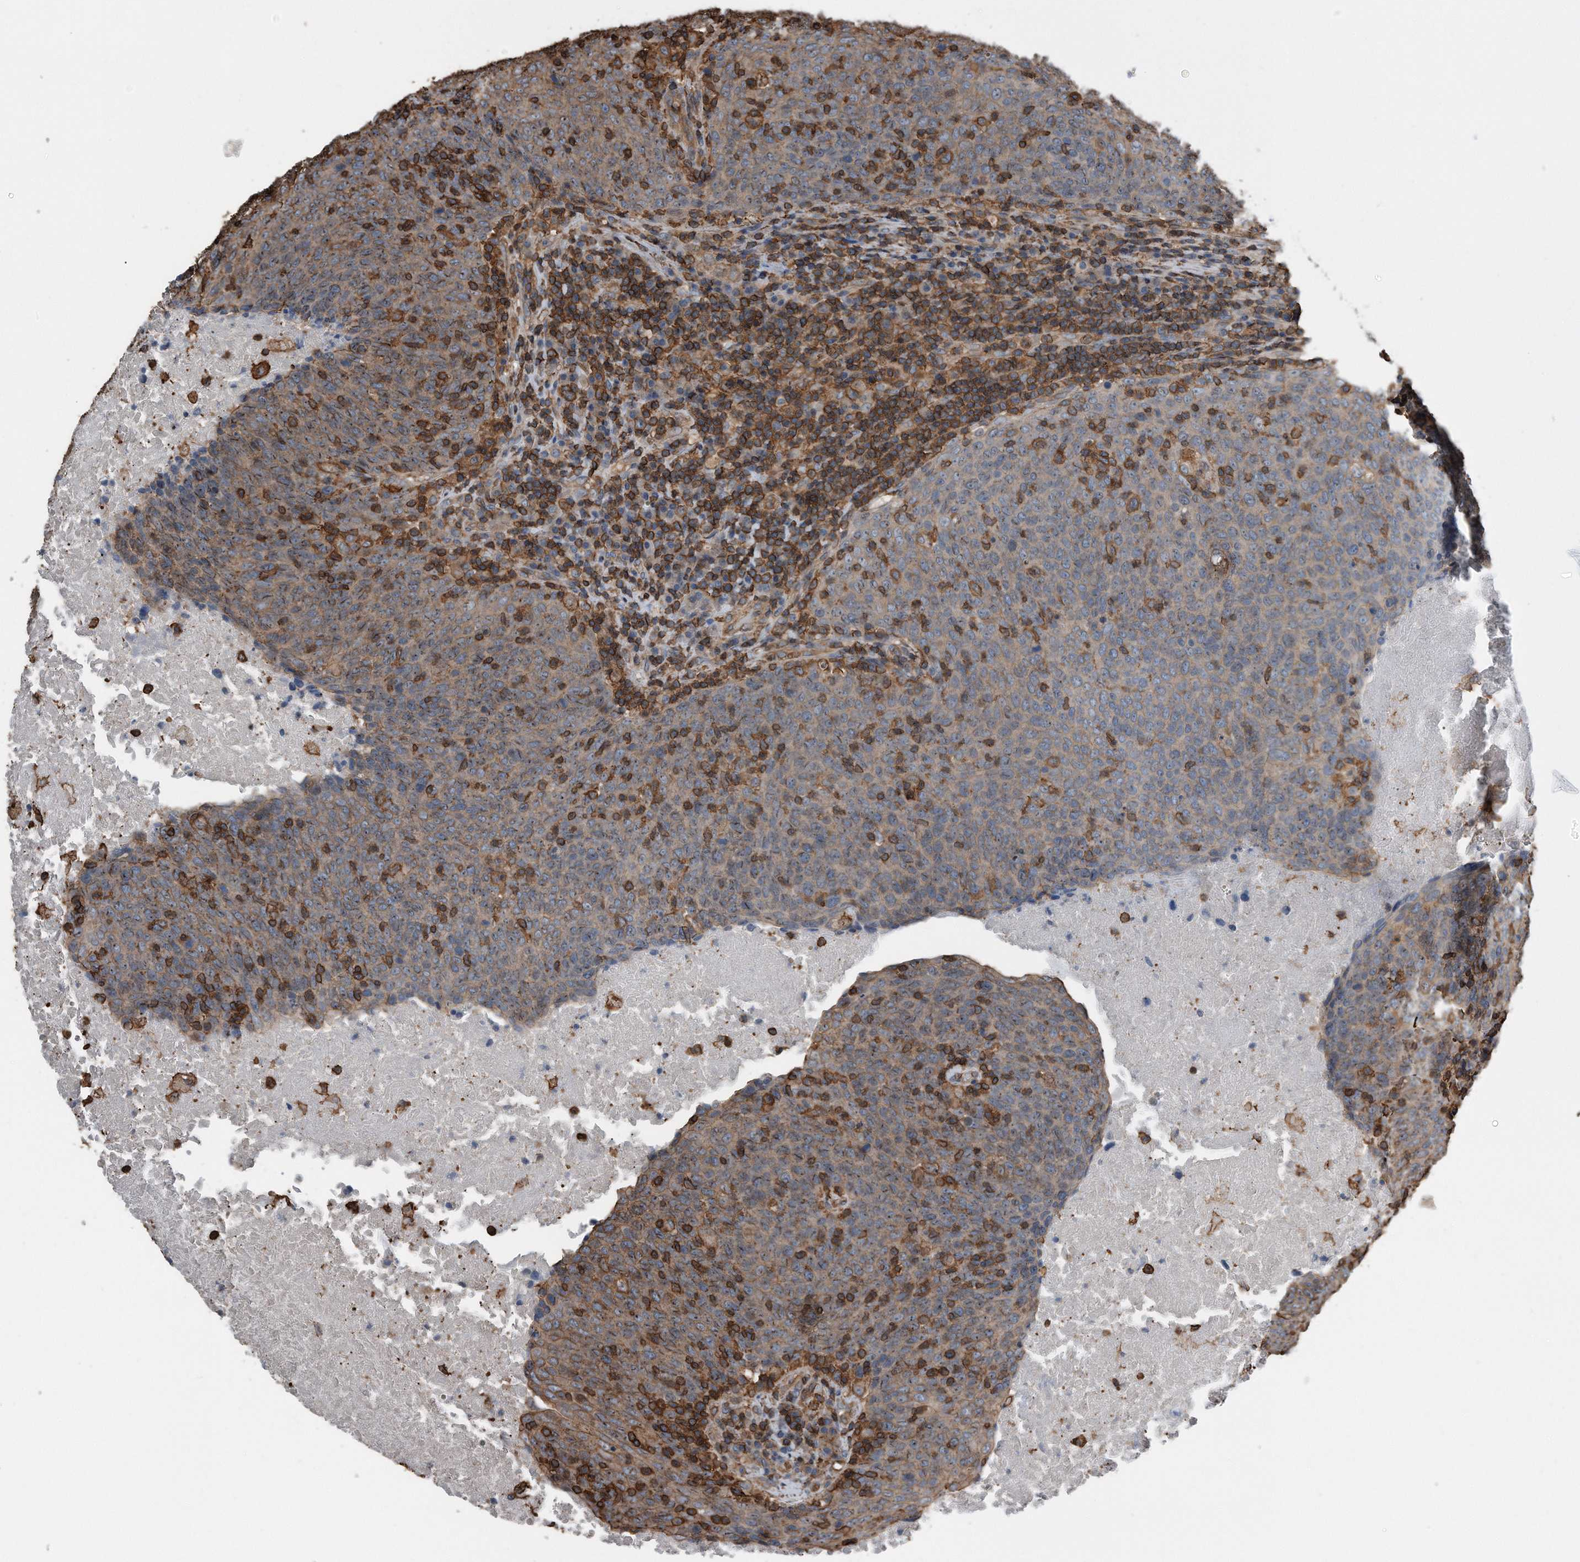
{"staining": {"intensity": "moderate", "quantity": ">75%", "location": "cytoplasmic/membranous"}, "tissue": "head and neck cancer", "cell_type": "Tumor cells", "image_type": "cancer", "snomed": [{"axis": "morphology", "description": "Squamous cell carcinoma, NOS"}, {"axis": "morphology", "description": "Squamous cell carcinoma, metastatic, NOS"}, {"axis": "topography", "description": "Lymph node"}, {"axis": "topography", "description": "Head-Neck"}], "caption": "This histopathology image displays head and neck metastatic squamous cell carcinoma stained with immunohistochemistry (IHC) to label a protein in brown. The cytoplasmic/membranous of tumor cells show moderate positivity for the protein. Nuclei are counter-stained blue.", "gene": "RSPO3", "patient": {"sex": "male", "age": 62}}